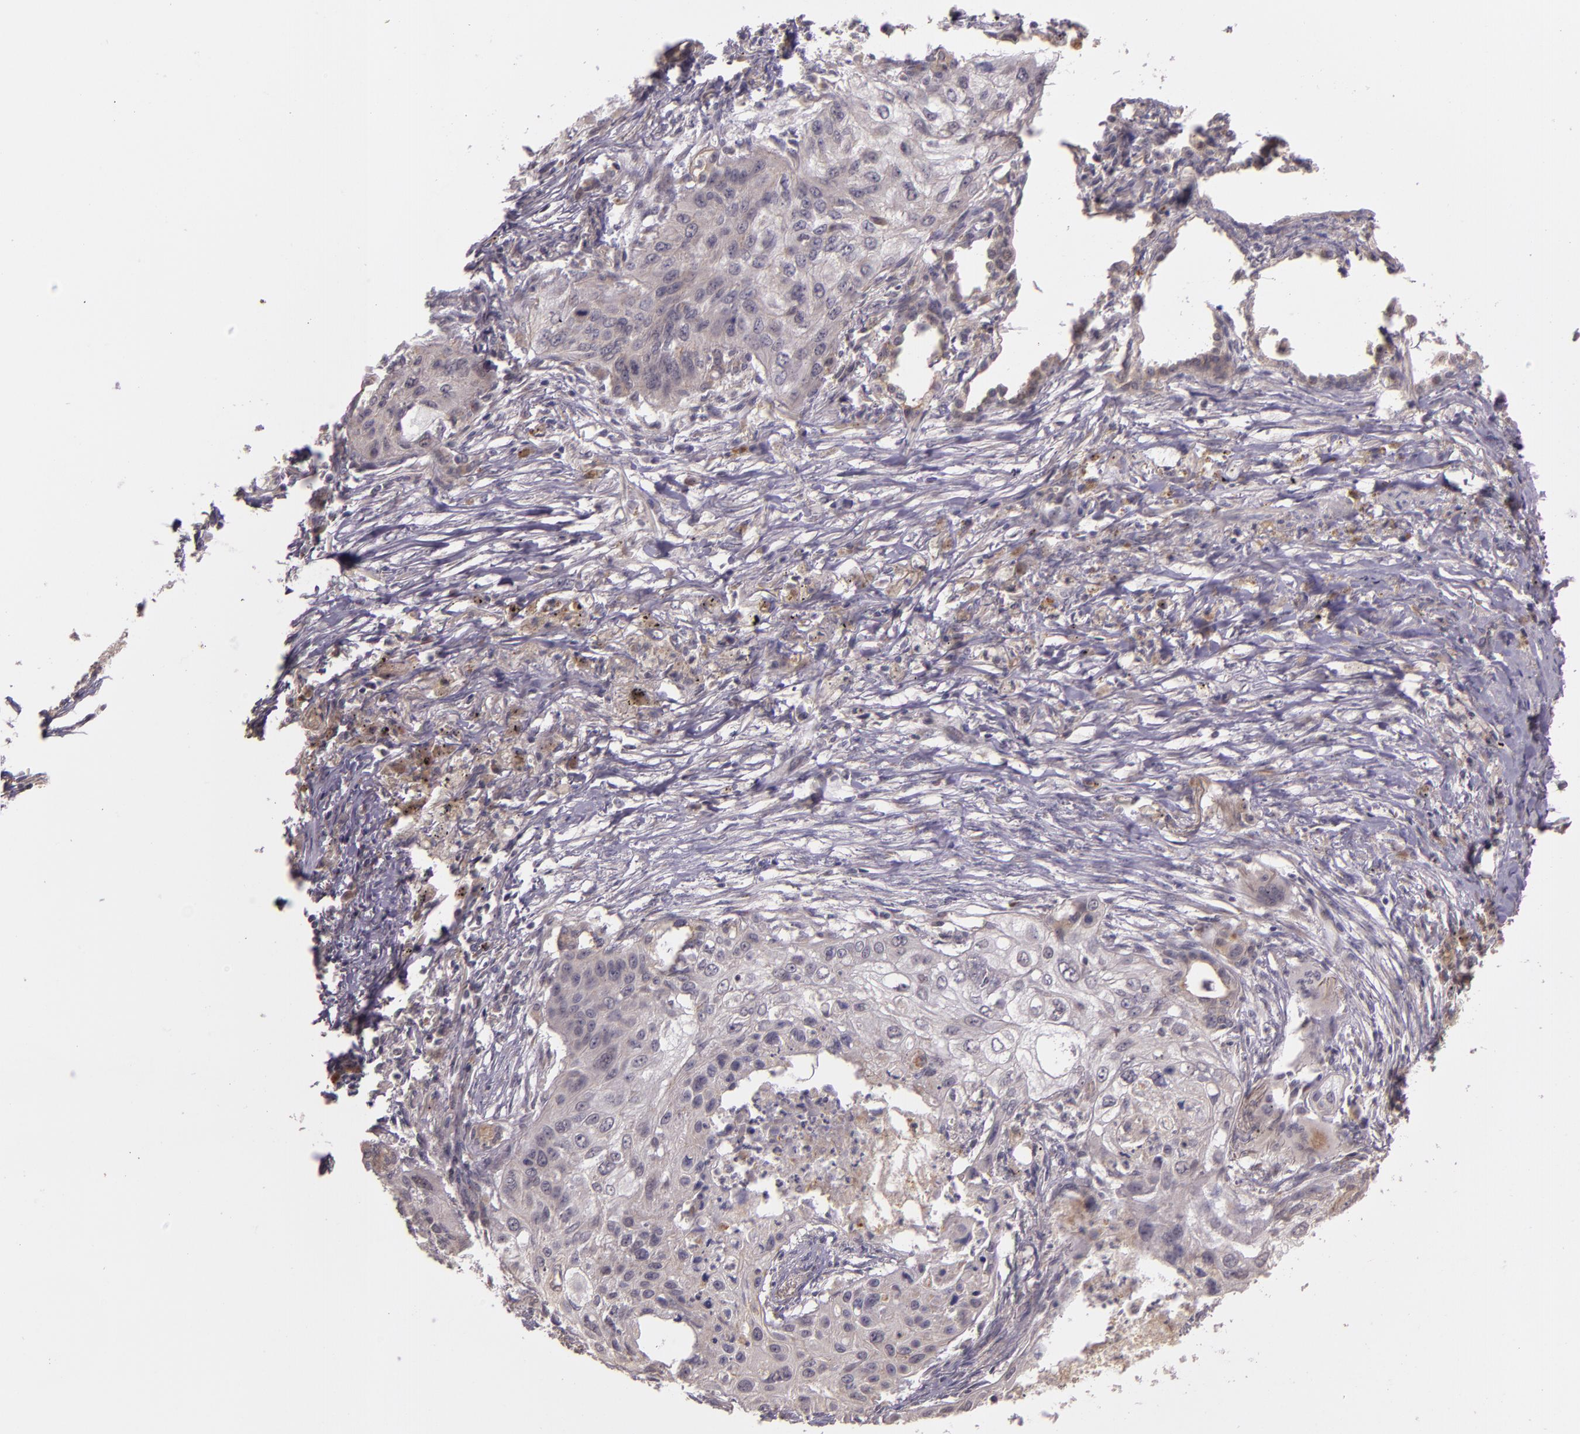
{"staining": {"intensity": "negative", "quantity": "none", "location": "none"}, "tissue": "lung cancer", "cell_type": "Tumor cells", "image_type": "cancer", "snomed": [{"axis": "morphology", "description": "Squamous cell carcinoma, NOS"}, {"axis": "topography", "description": "Lung"}], "caption": "Tumor cells show no significant protein positivity in lung cancer.", "gene": "ARMH4", "patient": {"sex": "male", "age": 71}}